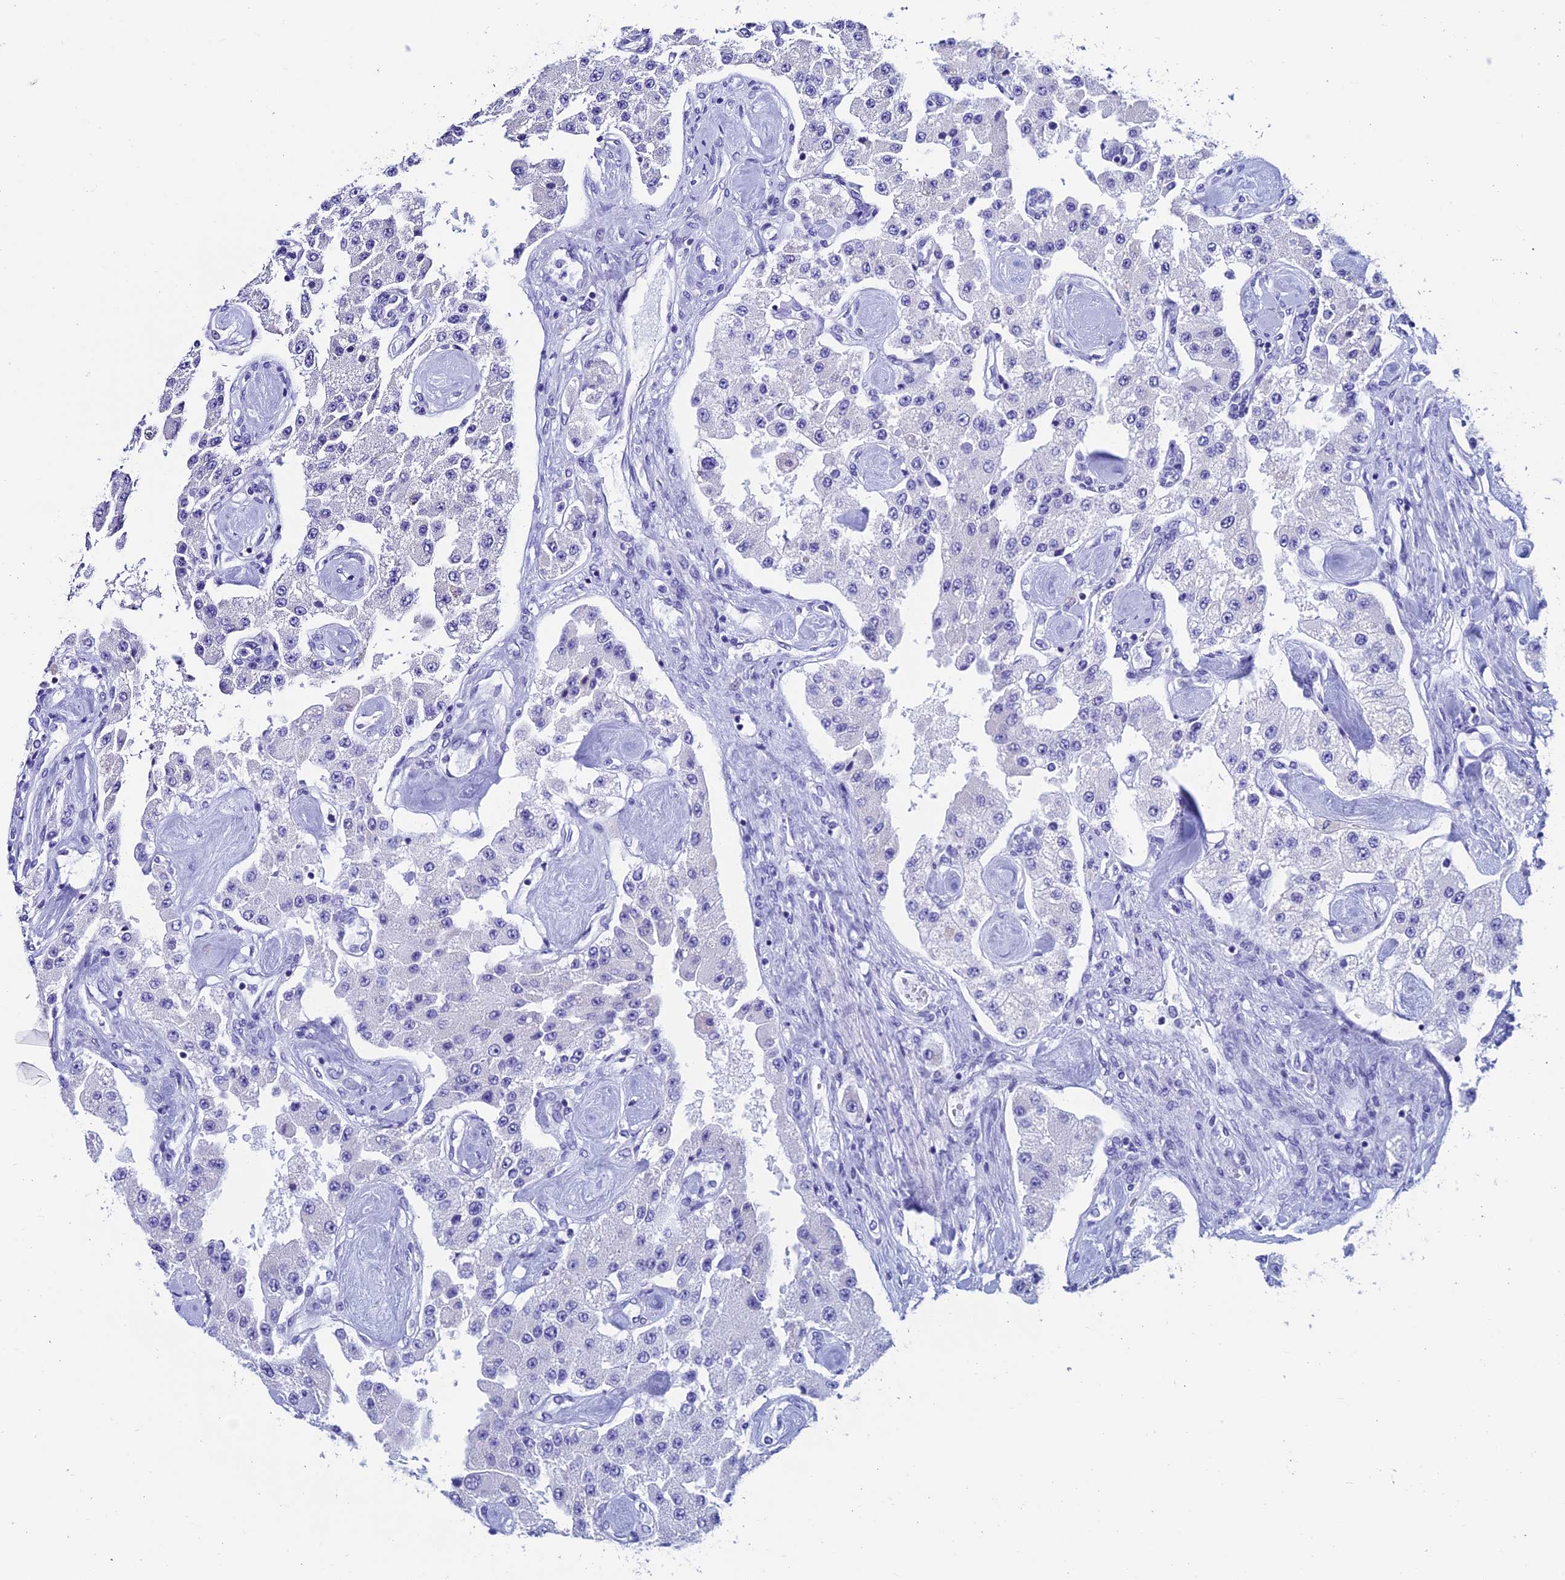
{"staining": {"intensity": "negative", "quantity": "none", "location": "none"}, "tissue": "carcinoid", "cell_type": "Tumor cells", "image_type": "cancer", "snomed": [{"axis": "morphology", "description": "Carcinoid, malignant, NOS"}, {"axis": "topography", "description": "Pancreas"}], "caption": "High magnification brightfield microscopy of carcinoid stained with DAB (3,3'-diaminobenzidine) (brown) and counterstained with hematoxylin (blue): tumor cells show no significant staining. (DAB (3,3'-diaminobenzidine) immunohistochemistry, high magnification).", "gene": "REEP4", "patient": {"sex": "male", "age": 41}}